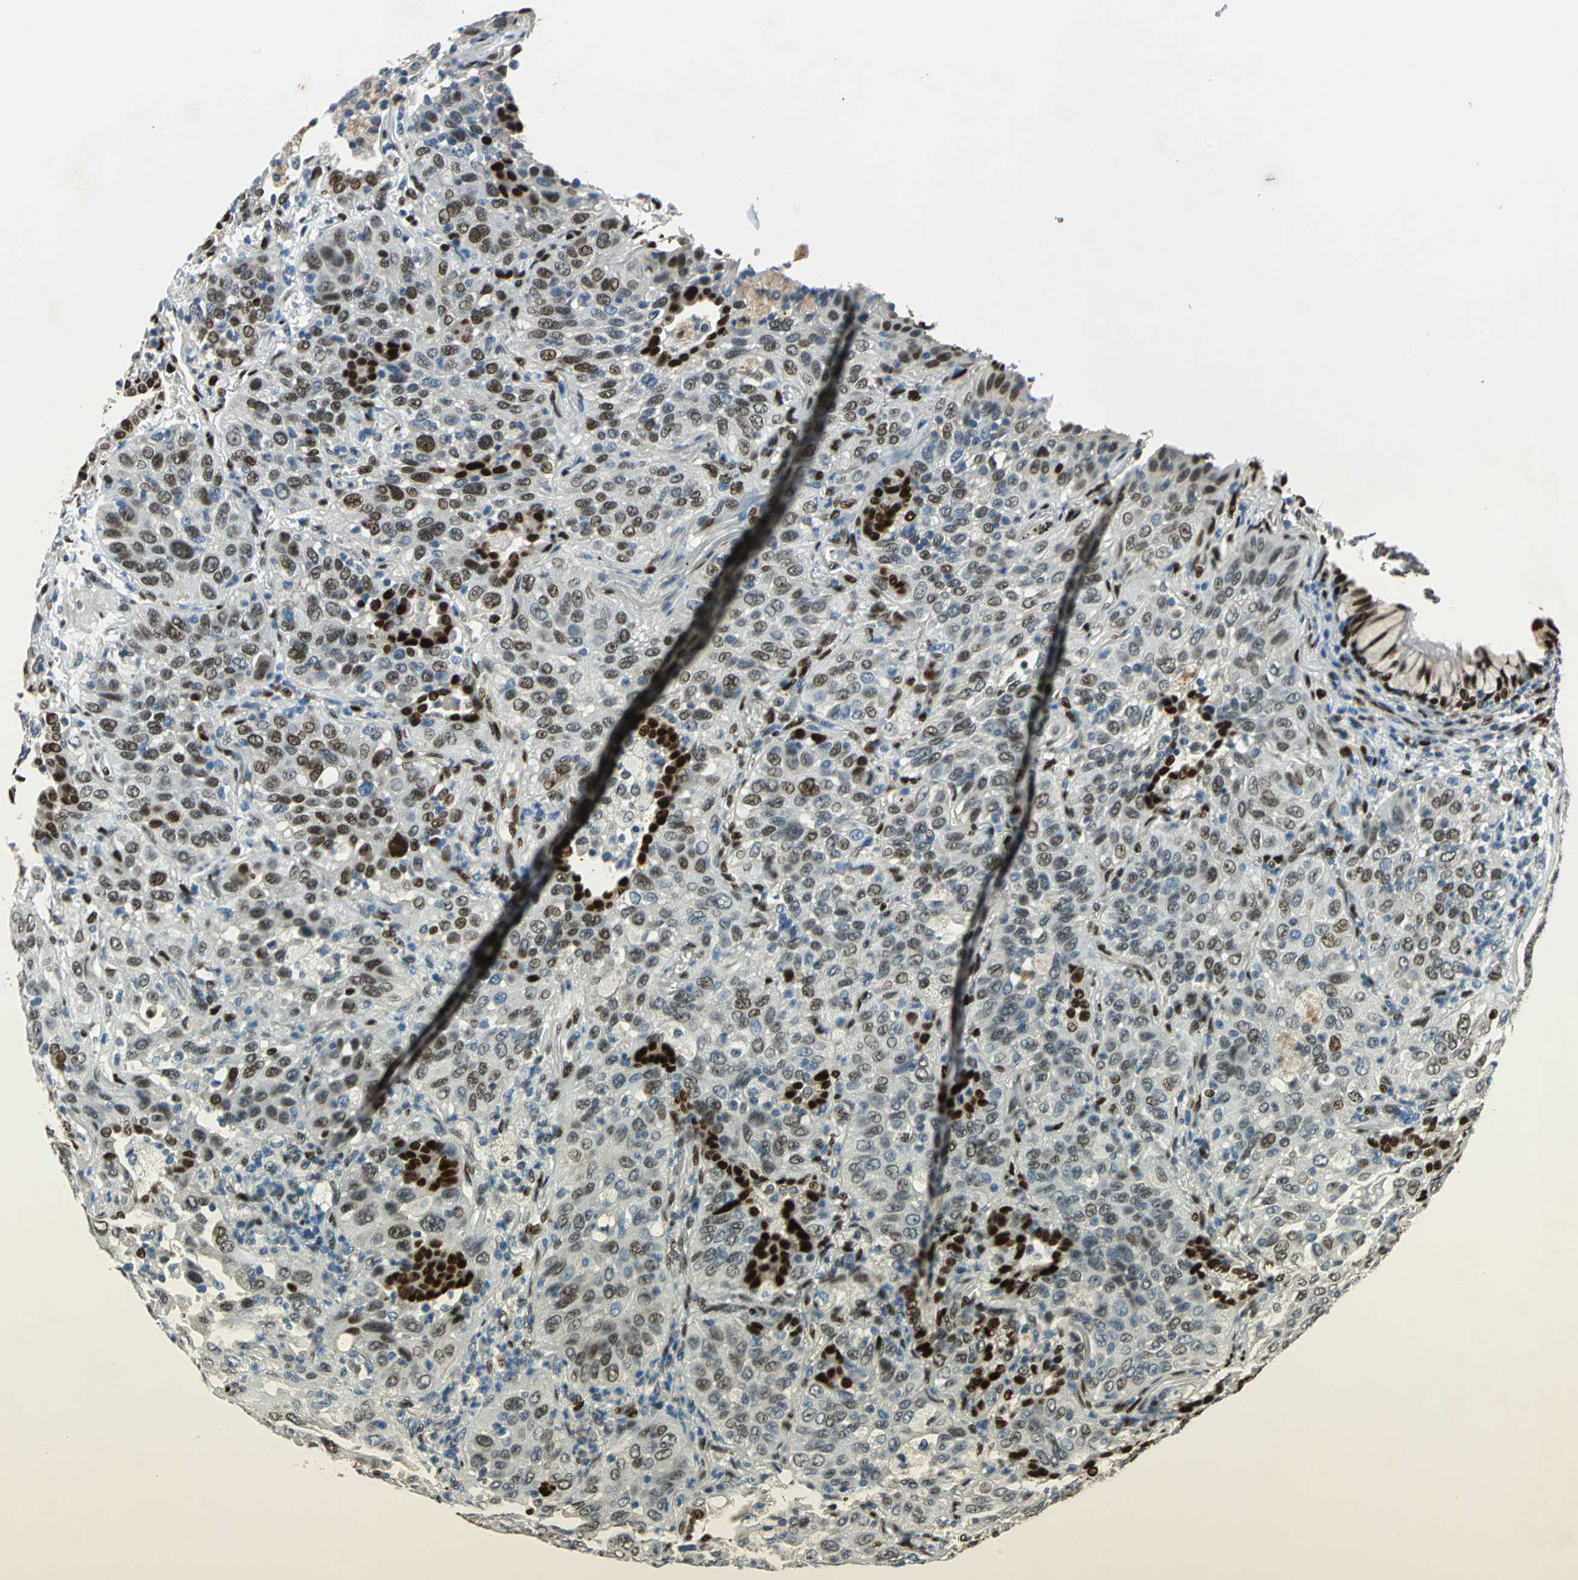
{"staining": {"intensity": "moderate", "quantity": ">75%", "location": "nuclear"}, "tissue": "lung cancer", "cell_type": "Tumor cells", "image_type": "cancer", "snomed": [{"axis": "morphology", "description": "Squamous cell carcinoma, NOS"}, {"axis": "topography", "description": "Lung"}], "caption": "A brown stain labels moderate nuclear positivity of a protein in human lung cancer tumor cells.", "gene": "NFIA", "patient": {"sex": "female", "age": 67}}